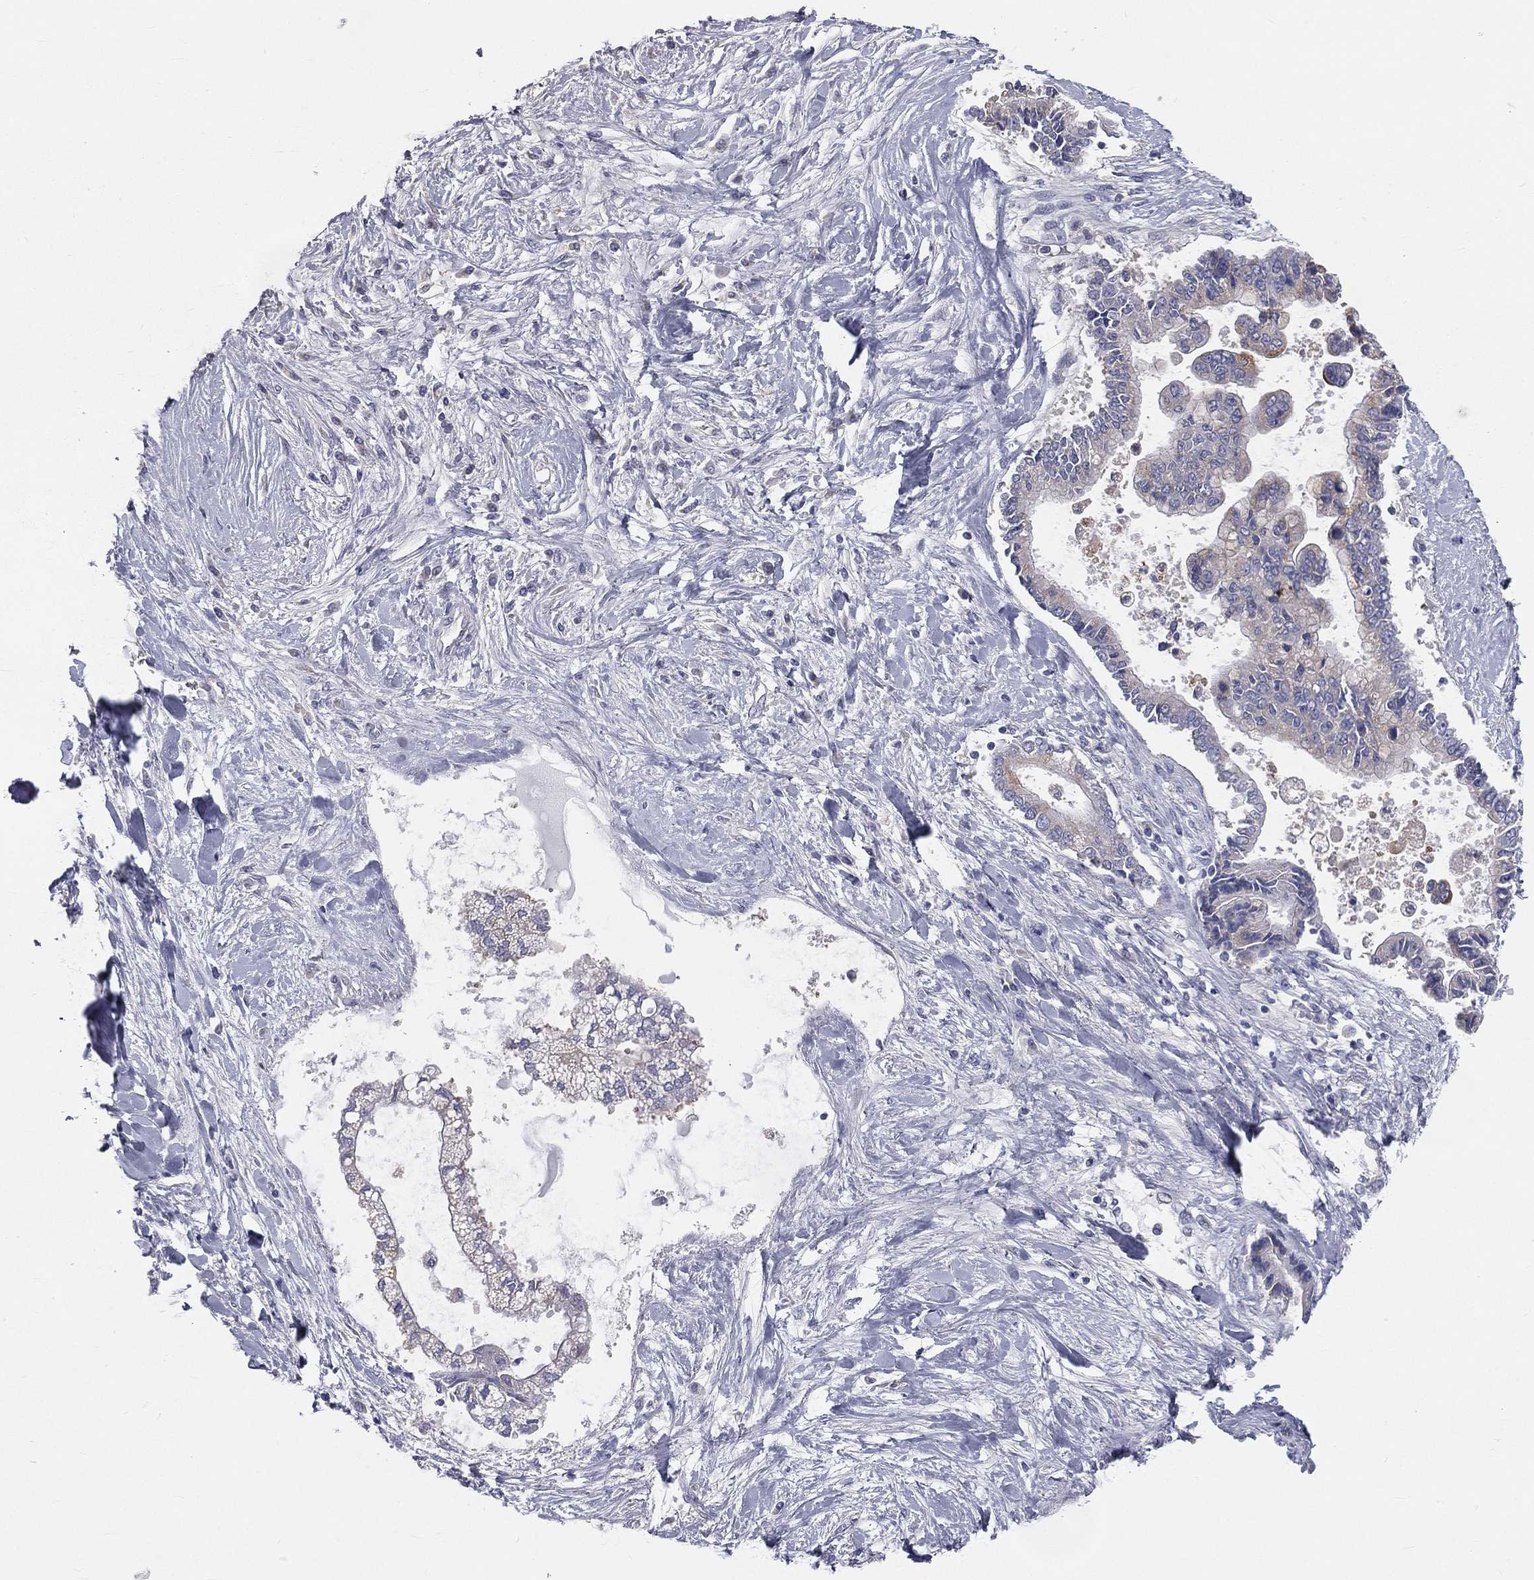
{"staining": {"intensity": "negative", "quantity": "none", "location": "none"}, "tissue": "liver cancer", "cell_type": "Tumor cells", "image_type": "cancer", "snomed": [{"axis": "morphology", "description": "Cholangiocarcinoma"}, {"axis": "topography", "description": "Liver"}], "caption": "Immunohistochemistry (IHC) micrograph of neoplastic tissue: human liver cancer stained with DAB reveals no significant protein staining in tumor cells.", "gene": "MUC13", "patient": {"sex": "male", "age": 50}}